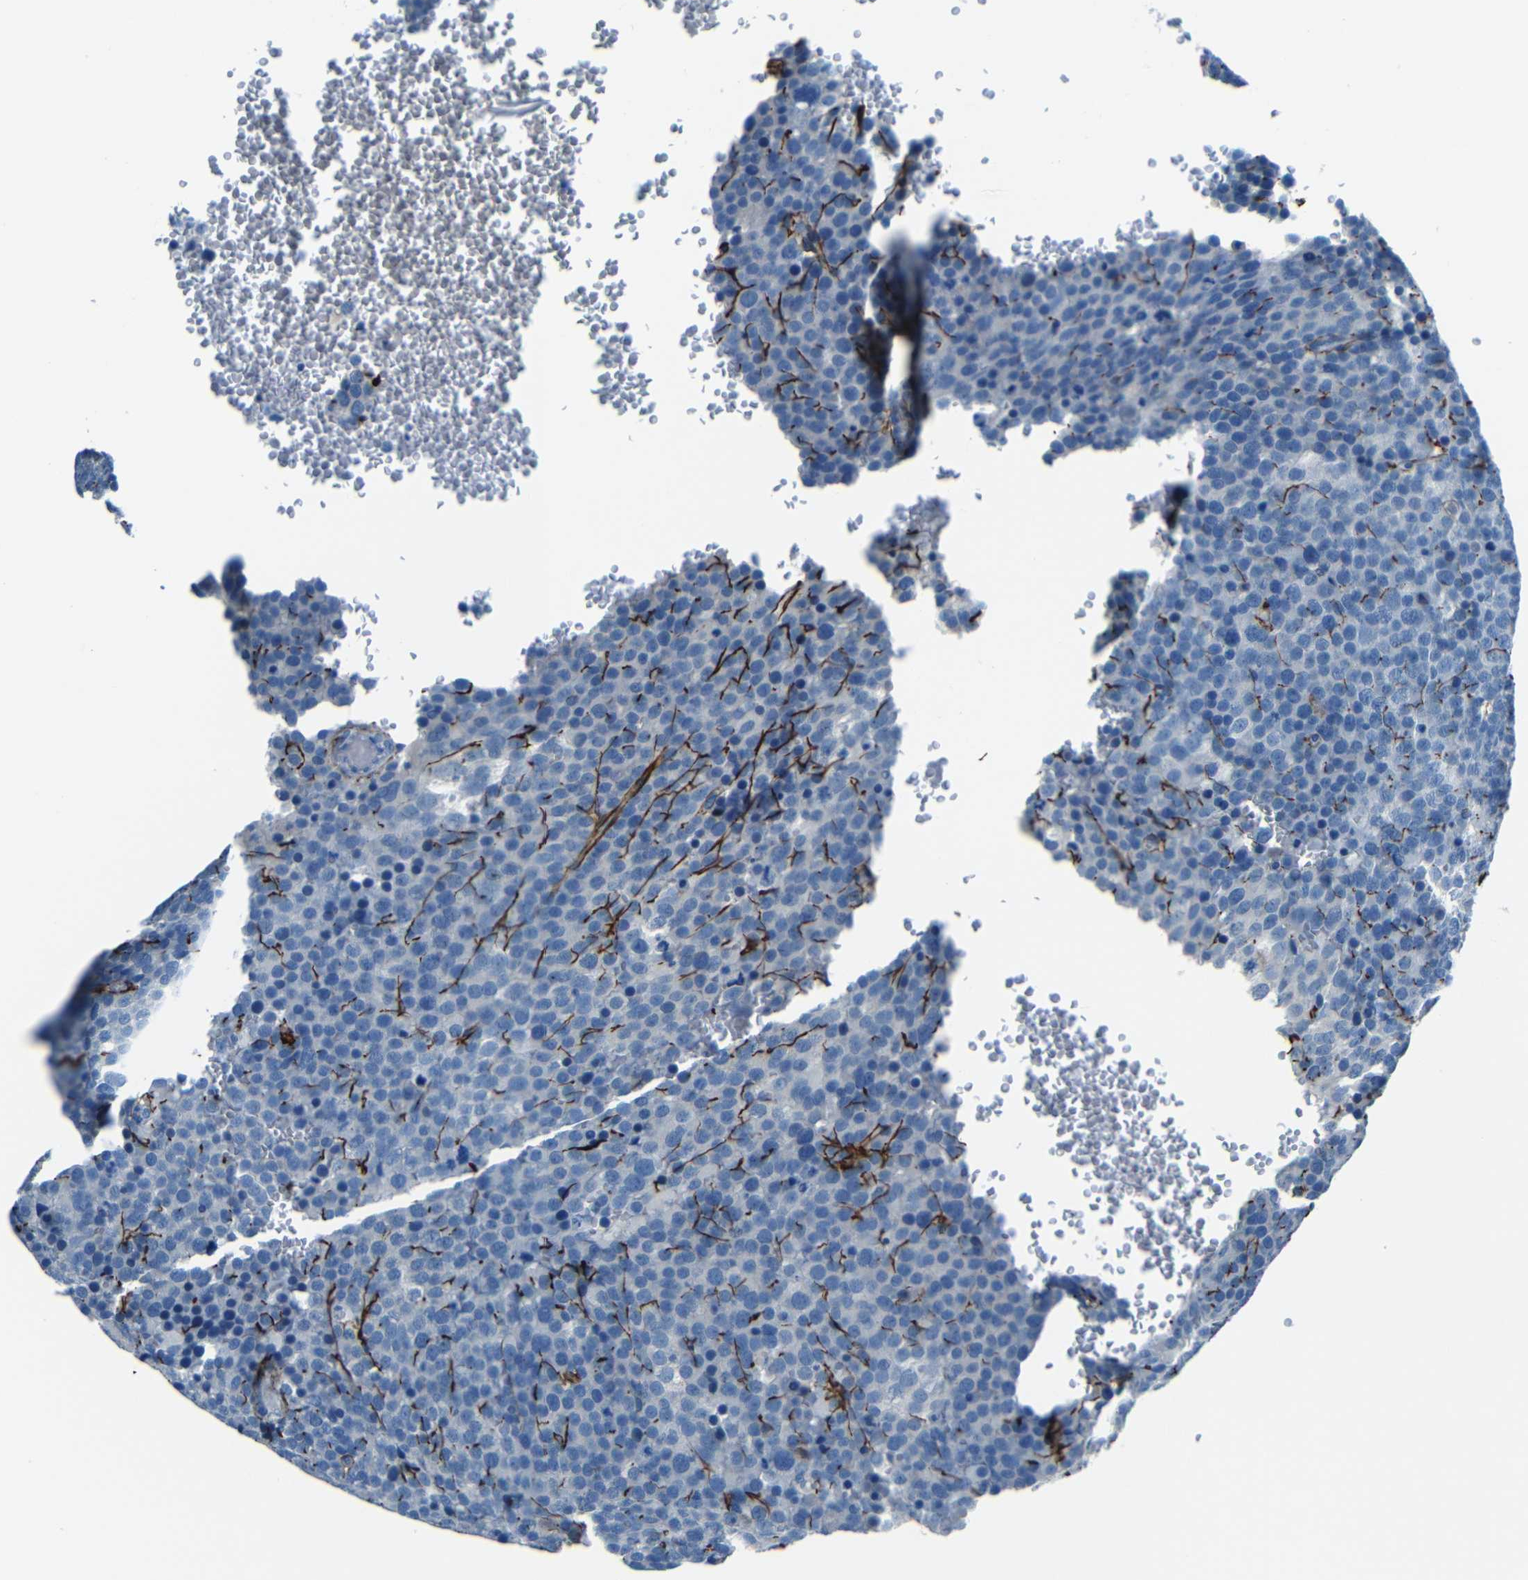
{"staining": {"intensity": "negative", "quantity": "none", "location": "none"}, "tissue": "testis cancer", "cell_type": "Tumor cells", "image_type": "cancer", "snomed": [{"axis": "morphology", "description": "Seminoma, NOS"}, {"axis": "topography", "description": "Testis"}], "caption": "There is no significant positivity in tumor cells of seminoma (testis).", "gene": "FBN2", "patient": {"sex": "male", "age": 71}}